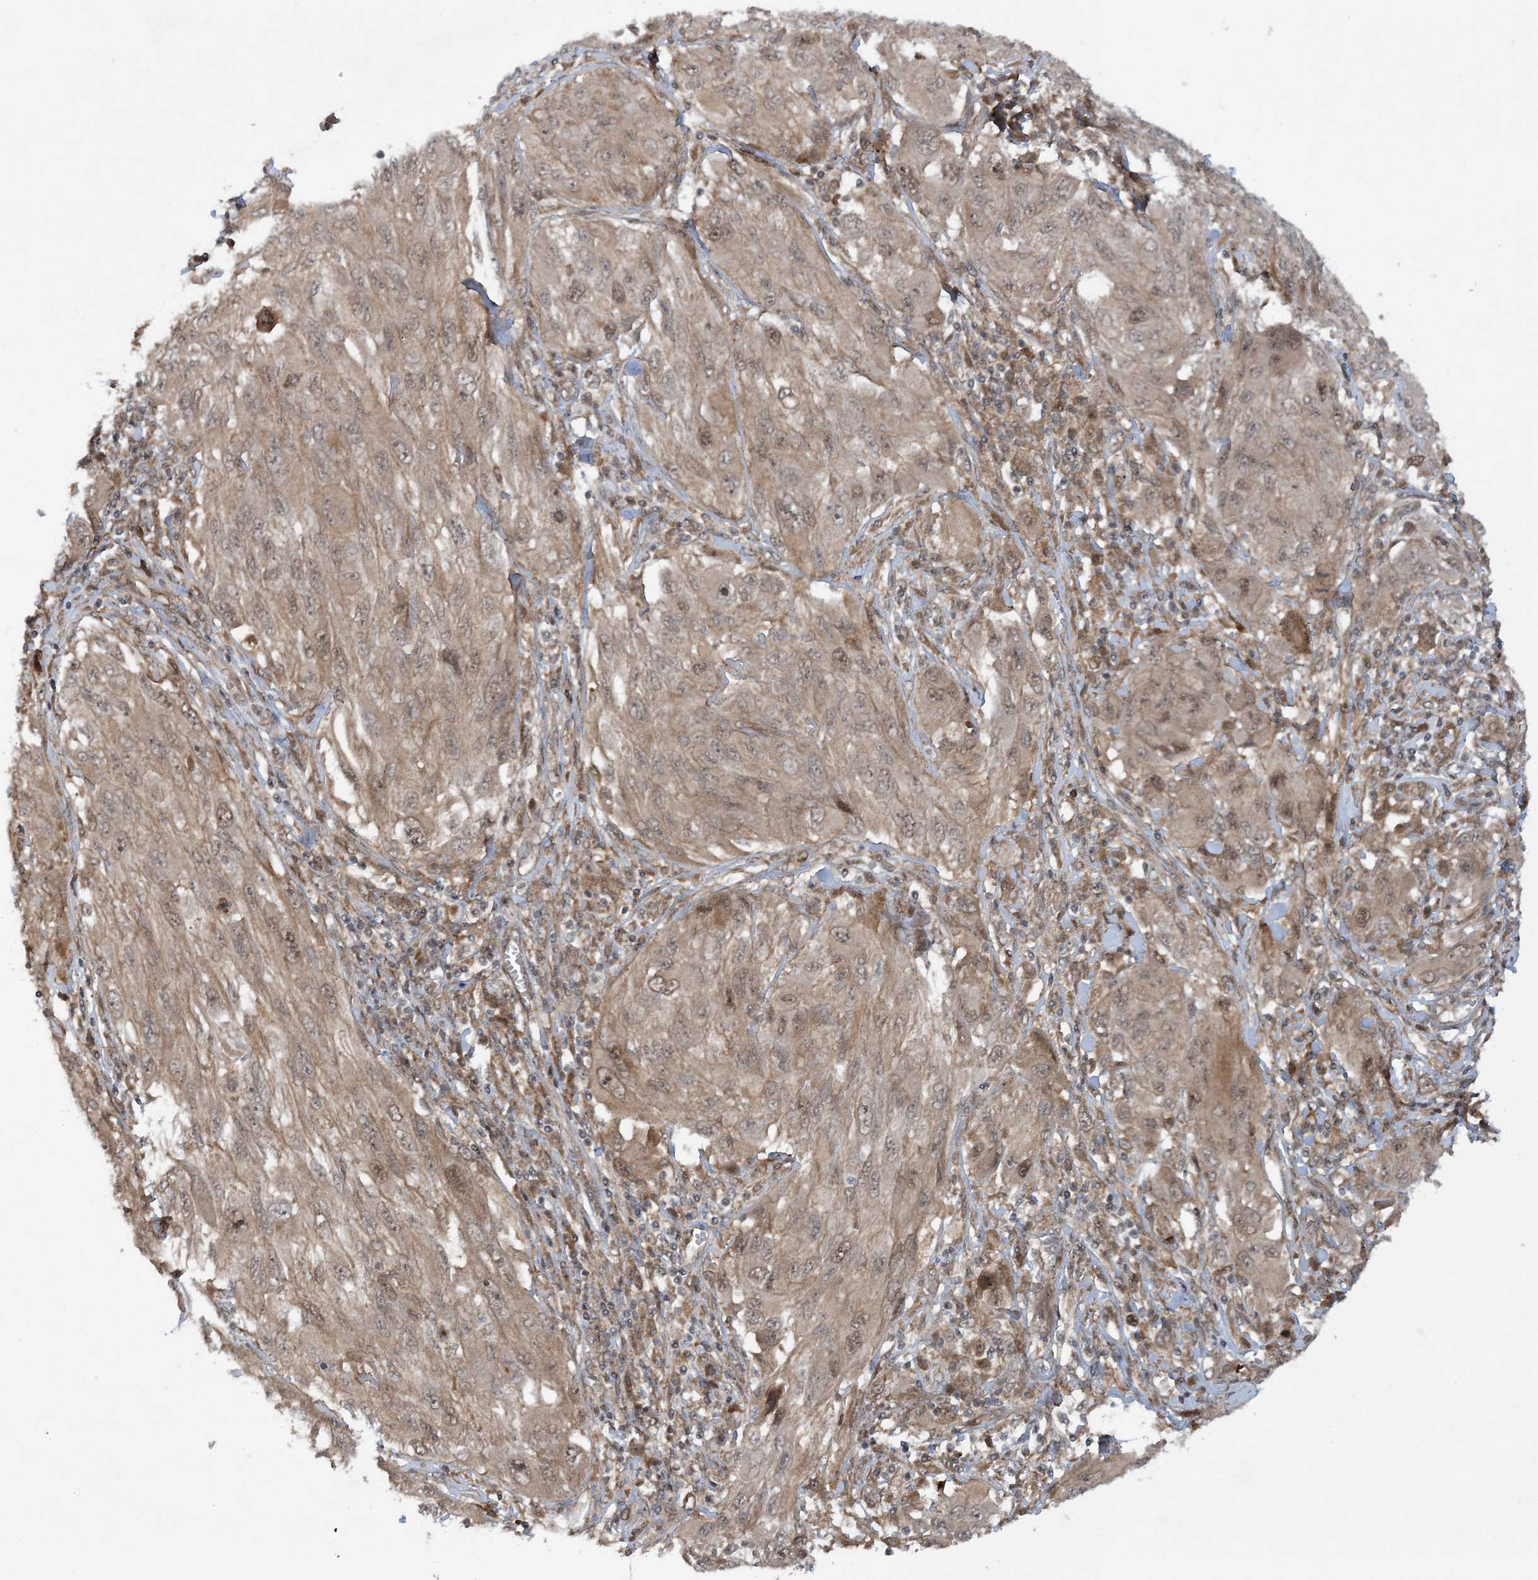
{"staining": {"intensity": "weak", "quantity": ">75%", "location": "cytoplasmic/membranous"}, "tissue": "melanoma", "cell_type": "Tumor cells", "image_type": "cancer", "snomed": [{"axis": "morphology", "description": "Malignant melanoma, NOS"}, {"axis": "topography", "description": "Skin"}], "caption": "Protein analysis of malignant melanoma tissue reveals weak cytoplasmic/membranous expression in approximately >75% of tumor cells.", "gene": "HEMK1", "patient": {"sex": "female", "age": 91}}